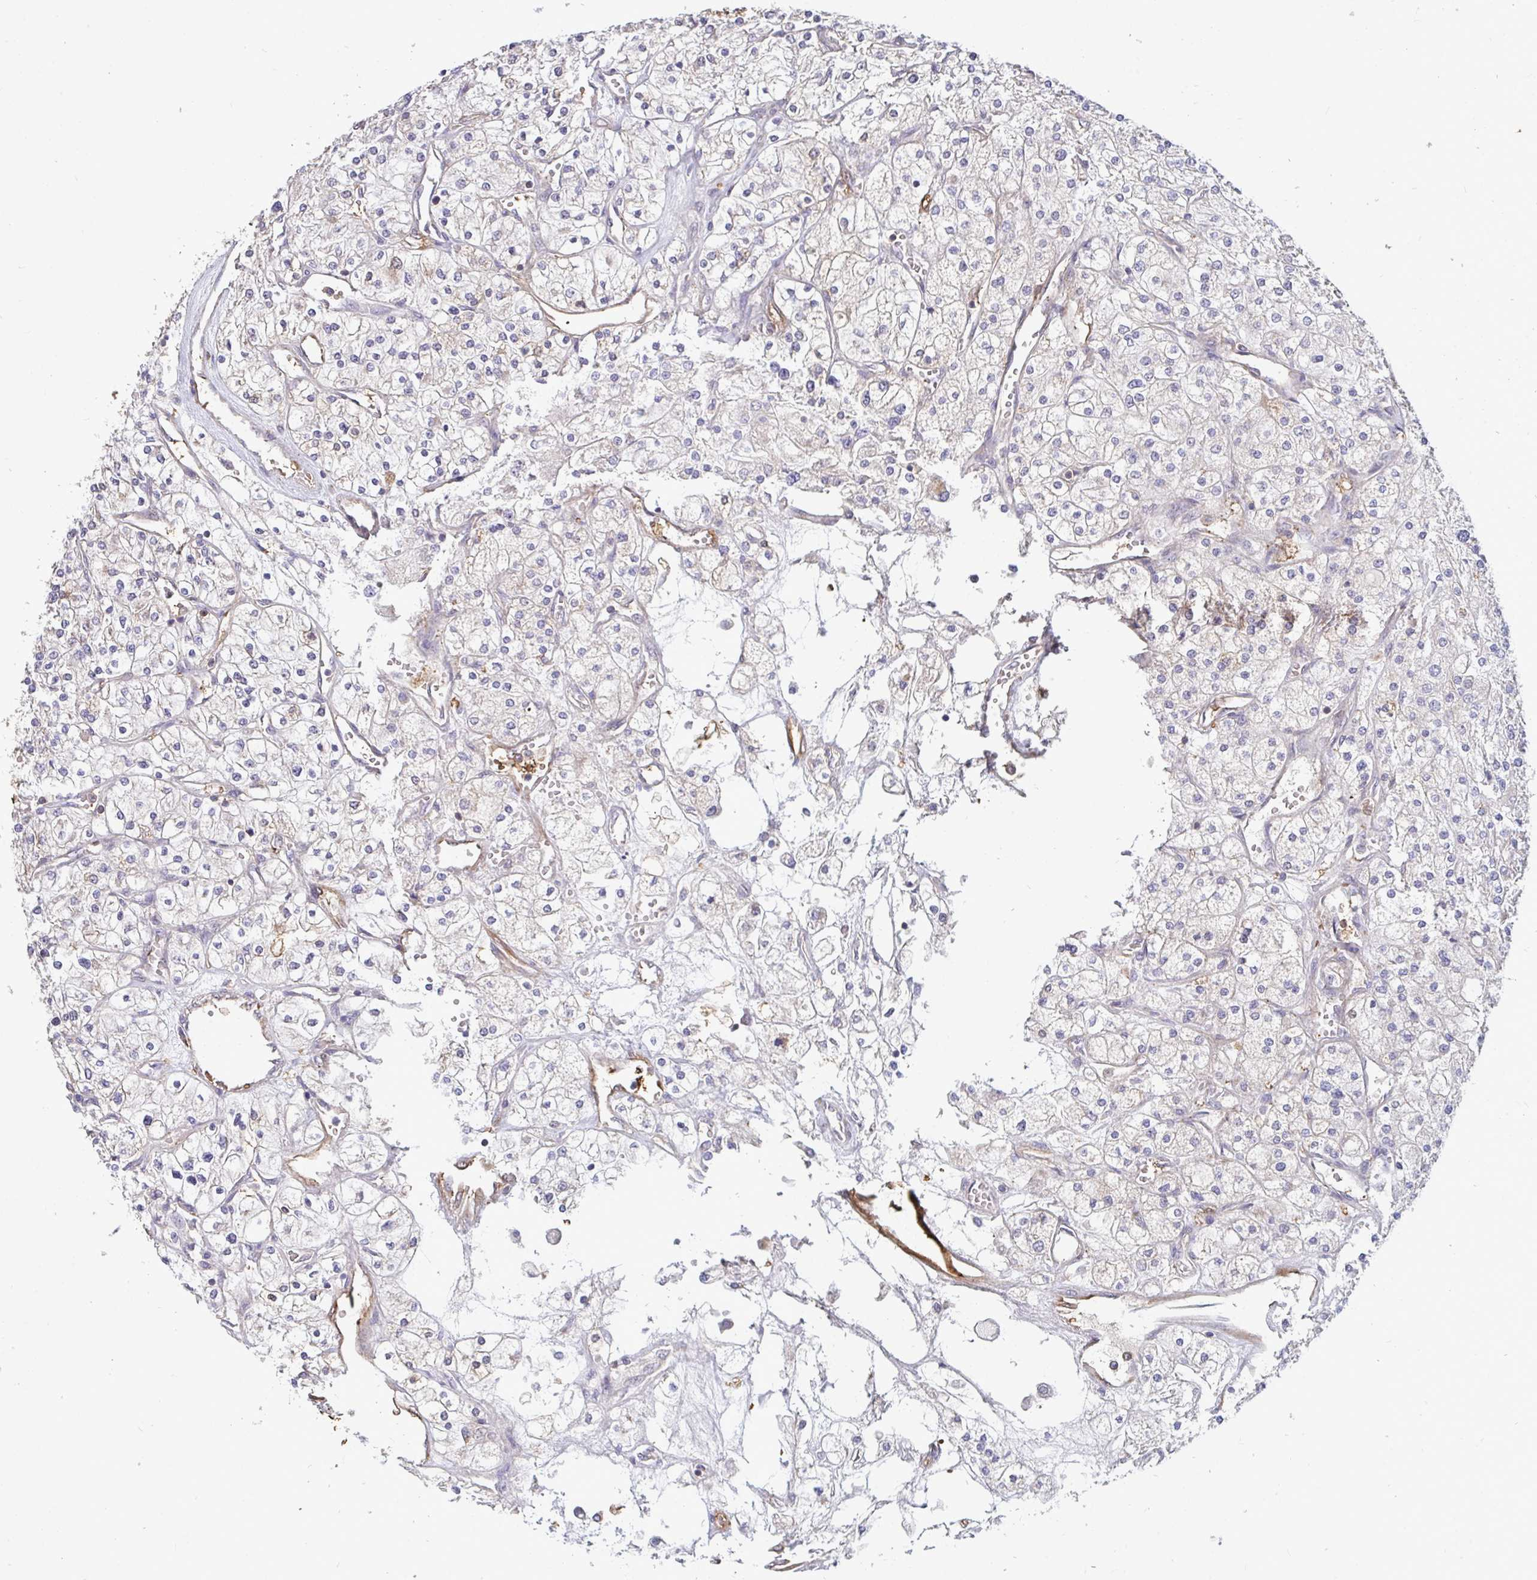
{"staining": {"intensity": "negative", "quantity": "none", "location": "none"}, "tissue": "renal cancer", "cell_type": "Tumor cells", "image_type": "cancer", "snomed": [{"axis": "morphology", "description": "Adenocarcinoma, NOS"}, {"axis": "topography", "description": "Kidney"}], "caption": "Renal cancer was stained to show a protein in brown. There is no significant staining in tumor cells.", "gene": "ISCU", "patient": {"sex": "male", "age": 80}}